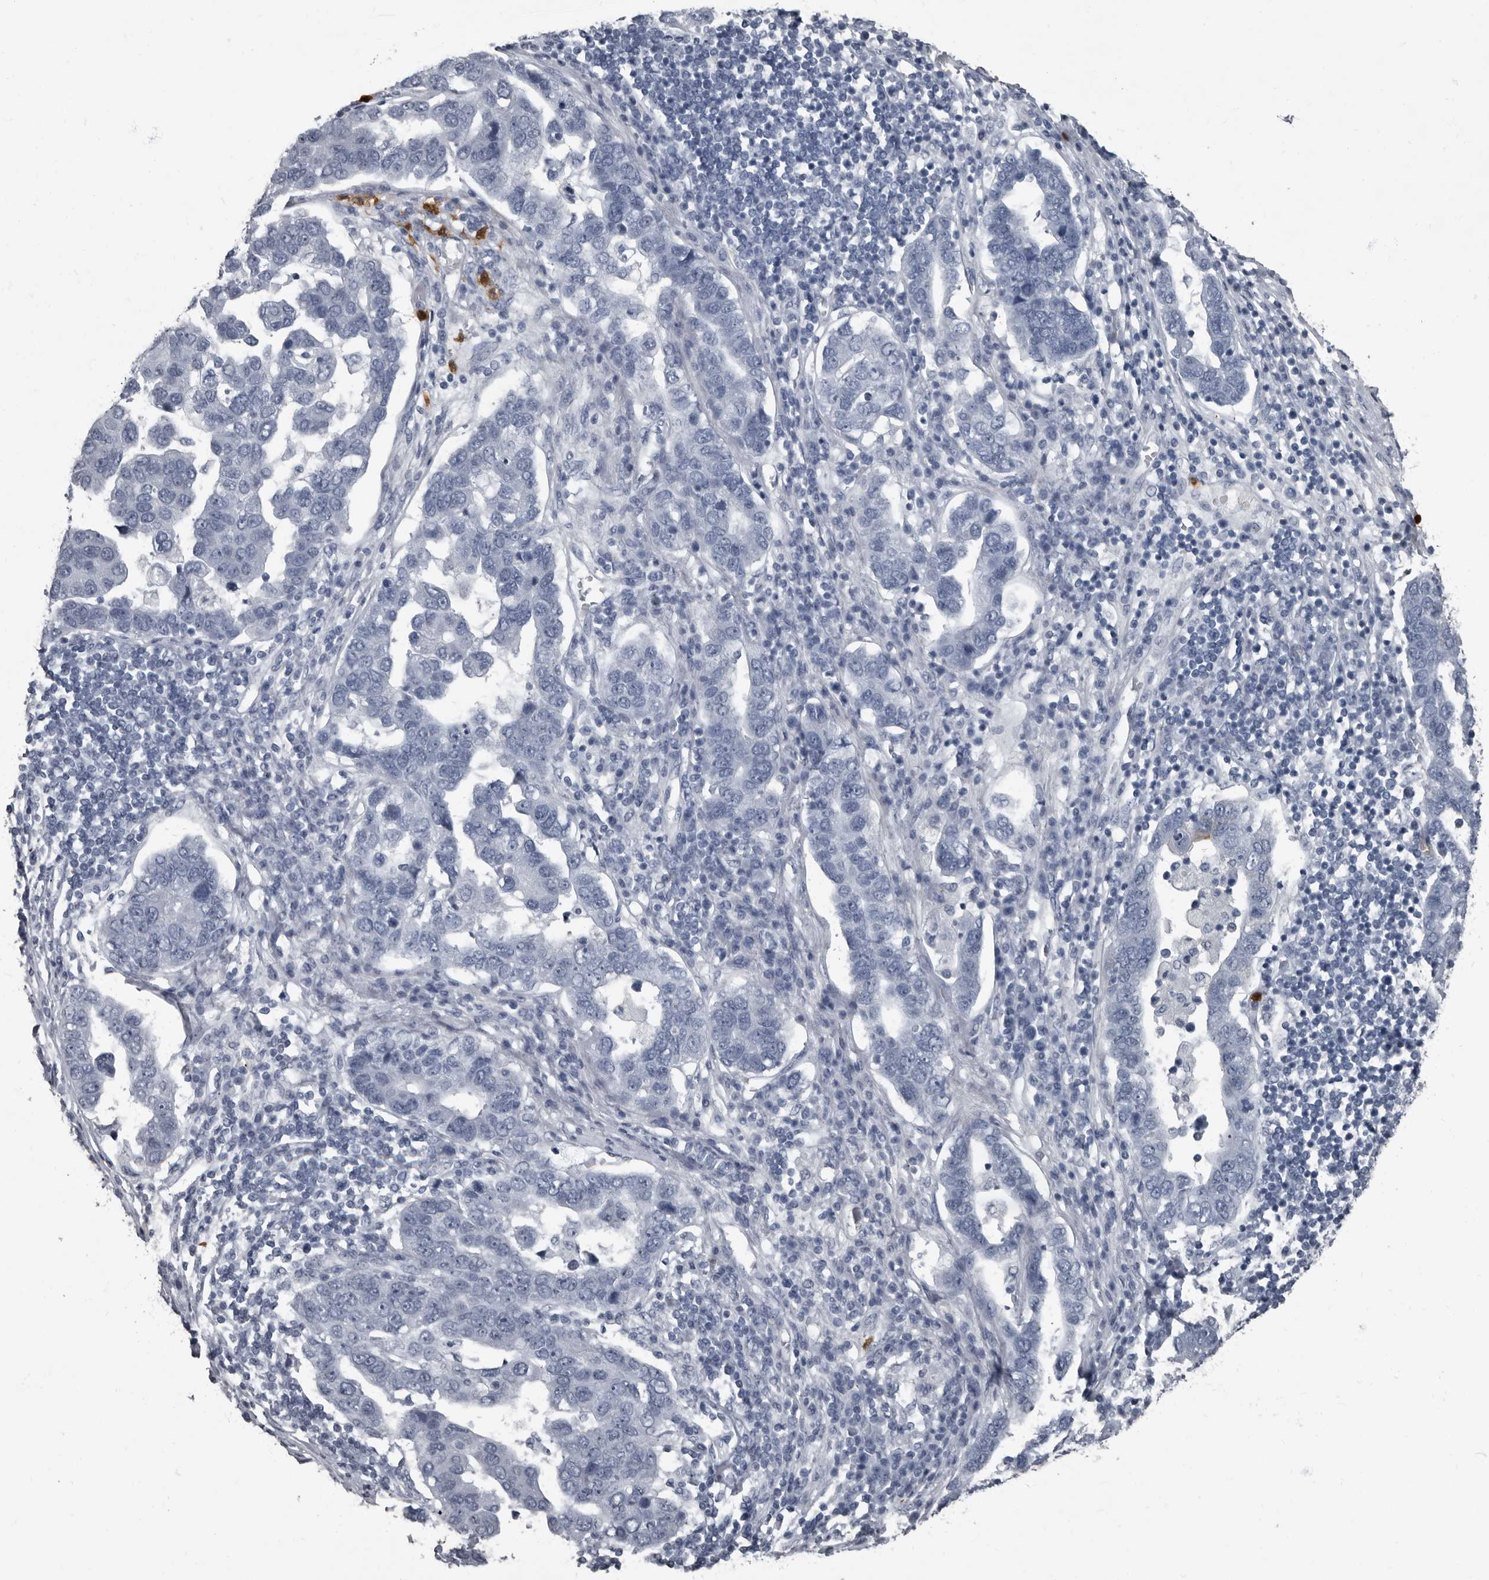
{"staining": {"intensity": "negative", "quantity": "none", "location": "none"}, "tissue": "pancreatic cancer", "cell_type": "Tumor cells", "image_type": "cancer", "snomed": [{"axis": "morphology", "description": "Adenocarcinoma, NOS"}, {"axis": "topography", "description": "Pancreas"}], "caption": "High magnification brightfield microscopy of adenocarcinoma (pancreatic) stained with DAB (3,3'-diaminobenzidine) (brown) and counterstained with hematoxylin (blue): tumor cells show no significant positivity.", "gene": "TPD52L1", "patient": {"sex": "female", "age": 61}}